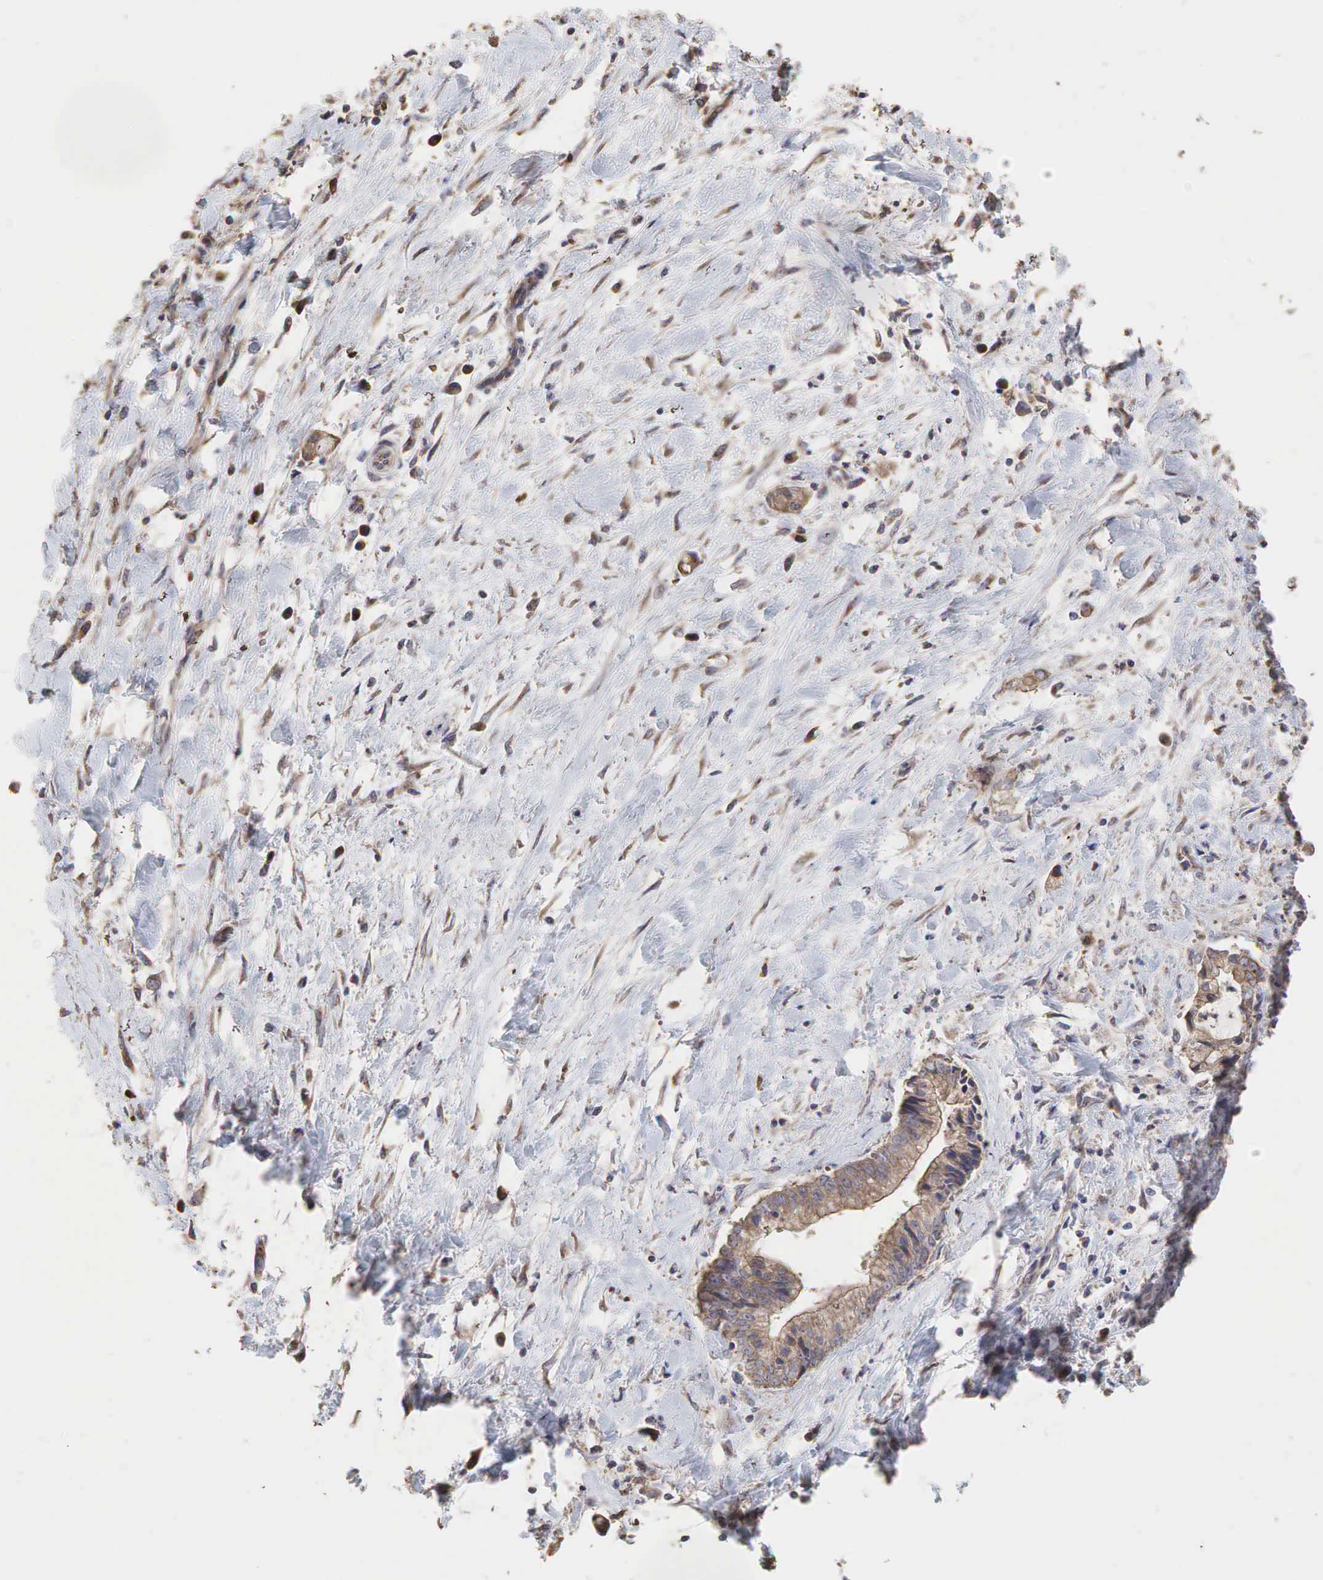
{"staining": {"intensity": "weak", "quantity": ">75%", "location": "cytoplasmic/membranous"}, "tissue": "liver cancer", "cell_type": "Tumor cells", "image_type": "cancer", "snomed": [{"axis": "morphology", "description": "Cholangiocarcinoma"}, {"axis": "topography", "description": "Liver"}], "caption": "Human cholangiocarcinoma (liver) stained with a protein marker reveals weak staining in tumor cells.", "gene": "PABPC5", "patient": {"sex": "male", "age": 57}}